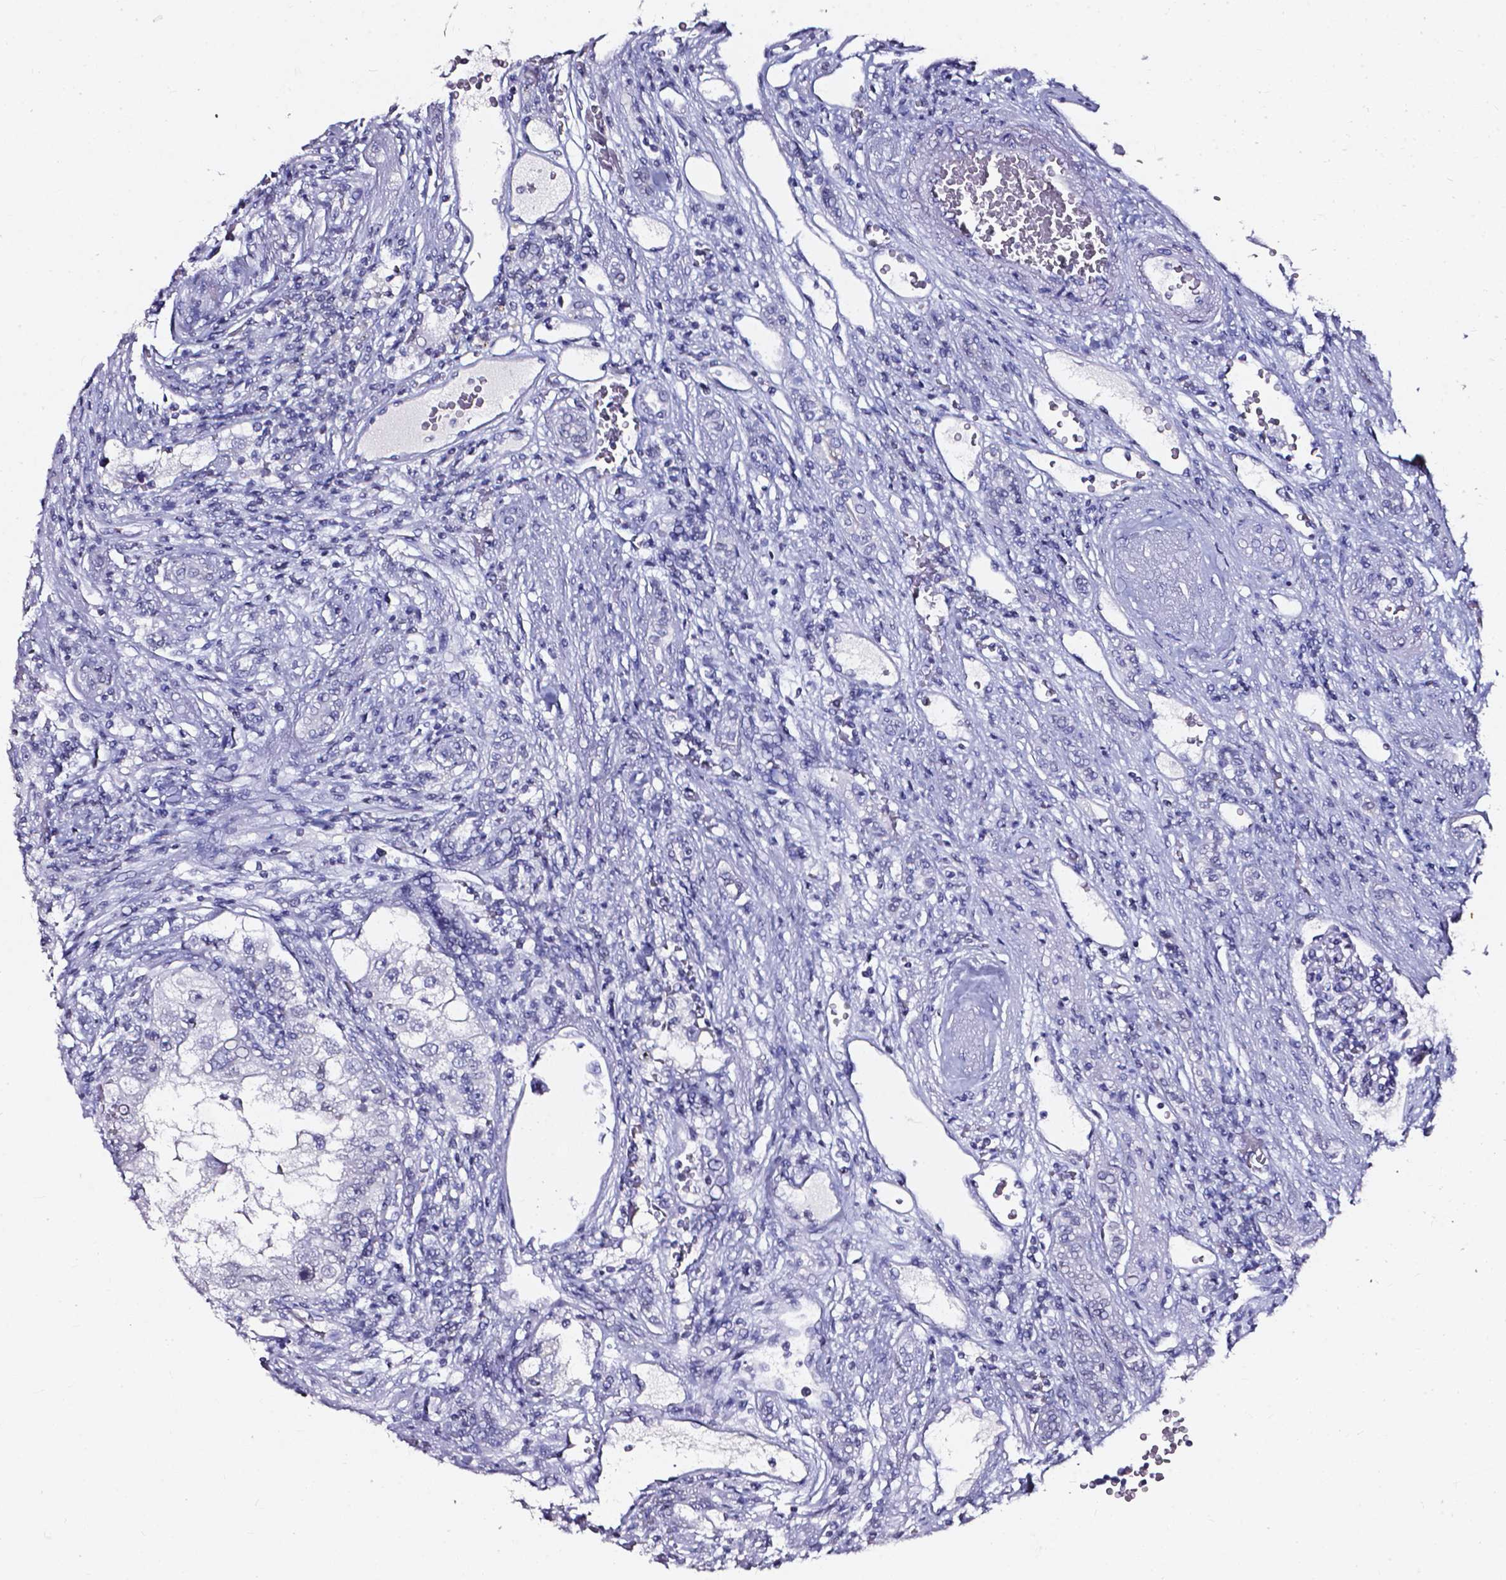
{"staining": {"intensity": "negative", "quantity": "none", "location": "none"}, "tissue": "renal cancer", "cell_type": "Tumor cells", "image_type": "cancer", "snomed": [{"axis": "morphology", "description": "Adenocarcinoma, NOS"}, {"axis": "topography", "description": "Kidney"}], "caption": "This is a photomicrograph of immunohistochemistry (IHC) staining of renal cancer, which shows no positivity in tumor cells. Nuclei are stained in blue.", "gene": "AKR1B10", "patient": {"sex": "male", "age": 63}}